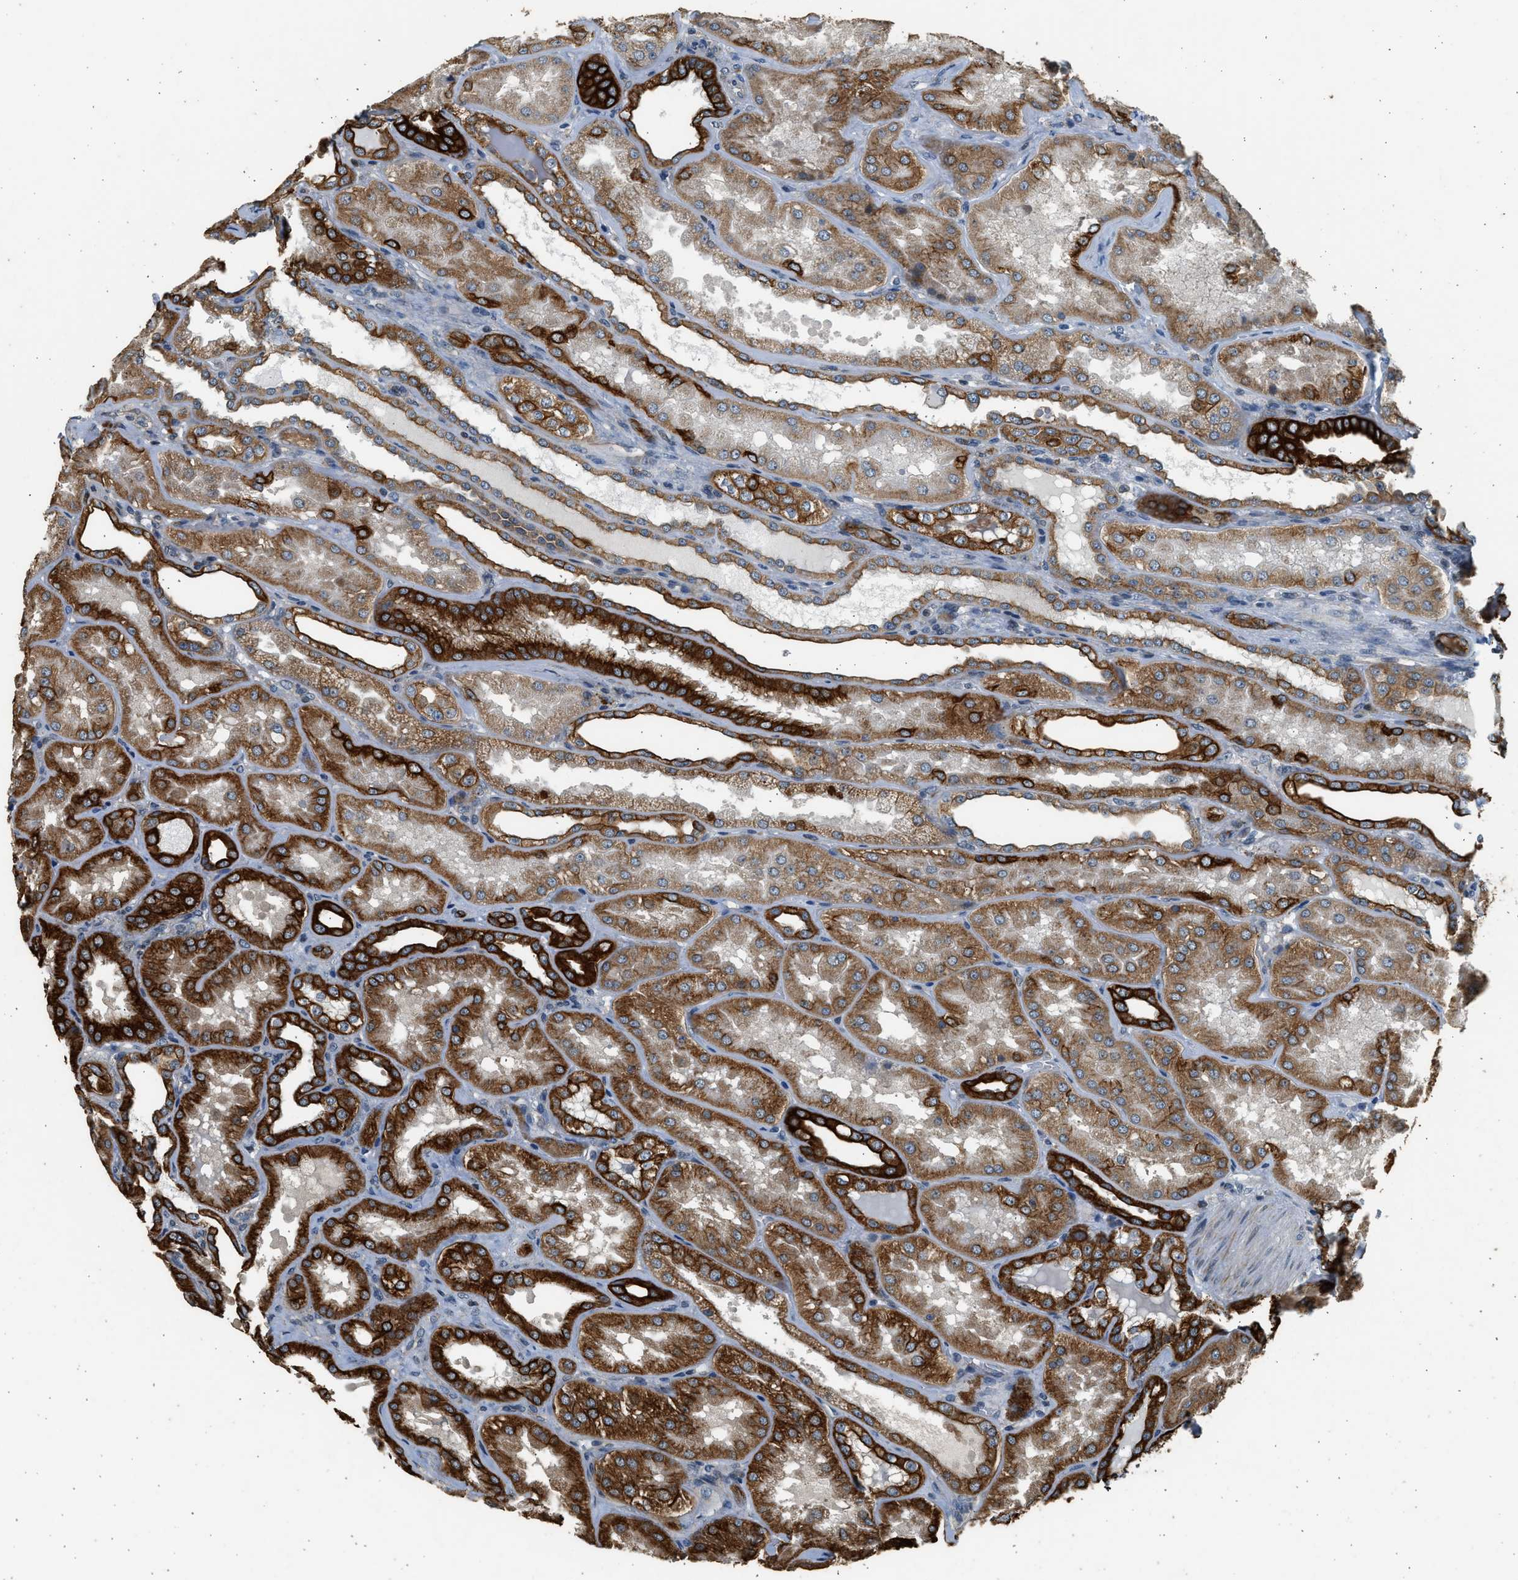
{"staining": {"intensity": "moderate", "quantity": "<25%", "location": "cytoplasmic/membranous"}, "tissue": "kidney", "cell_type": "Cells in glomeruli", "image_type": "normal", "snomed": [{"axis": "morphology", "description": "Normal tissue, NOS"}, {"axis": "topography", "description": "Kidney"}], "caption": "DAB immunohistochemical staining of benign human kidney shows moderate cytoplasmic/membranous protein expression in approximately <25% of cells in glomeruli. The protein is stained brown, and the nuclei are stained in blue (DAB (3,3'-diaminobenzidine) IHC with brightfield microscopy, high magnification).", "gene": "PCLO", "patient": {"sex": "female", "age": 56}}